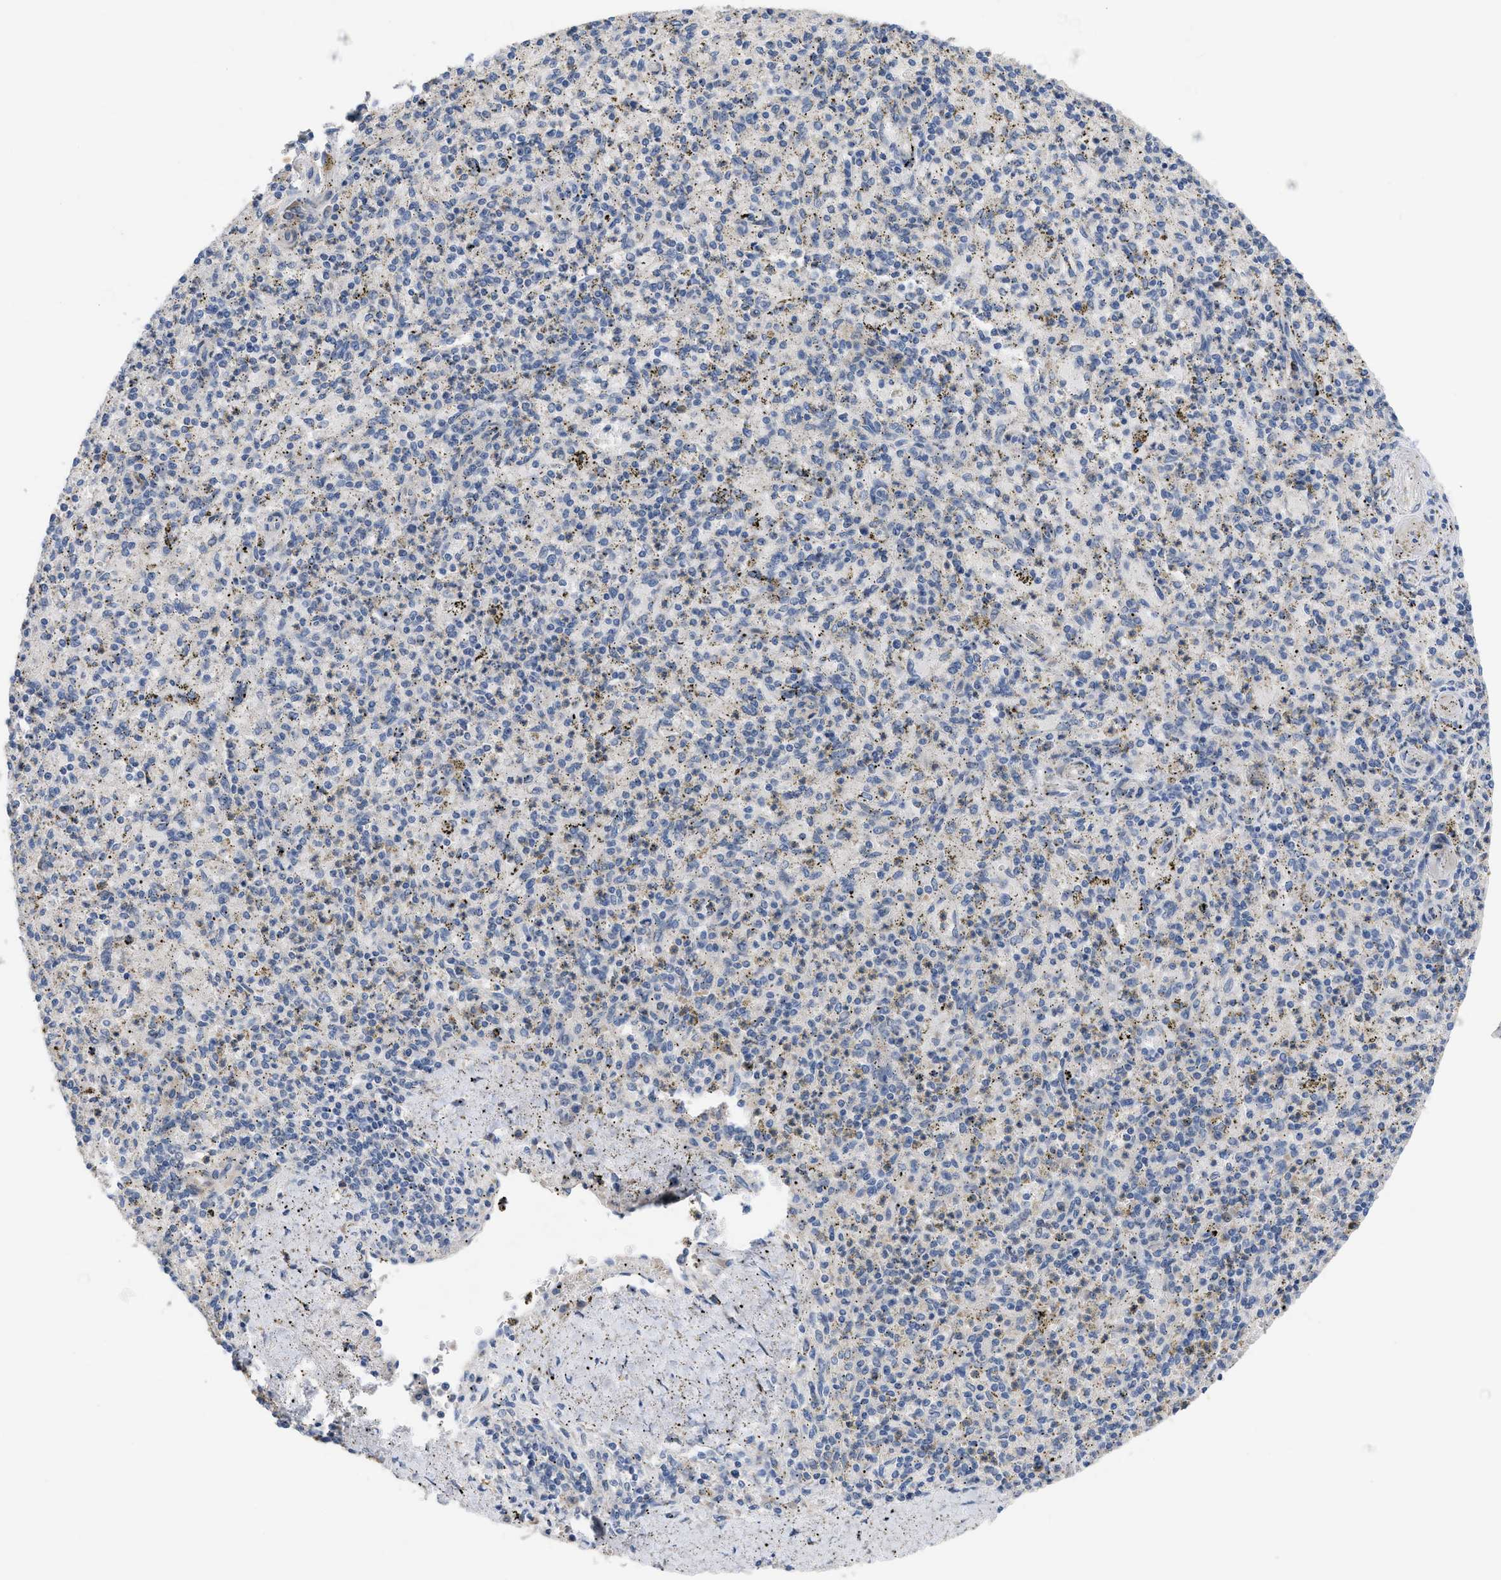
{"staining": {"intensity": "weak", "quantity": "<25%", "location": "cytoplasmic/membranous"}, "tissue": "spleen", "cell_type": "Cells in red pulp", "image_type": "normal", "snomed": [{"axis": "morphology", "description": "Normal tissue, NOS"}, {"axis": "topography", "description": "Spleen"}], "caption": "DAB (3,3'-diaminobenzidine) immunohistochemical staining of normal human spleen shows no significant positivity in cells in red pulp.", "gene": "CDPF1", "patient": {"sex": "male", "age": 72}}